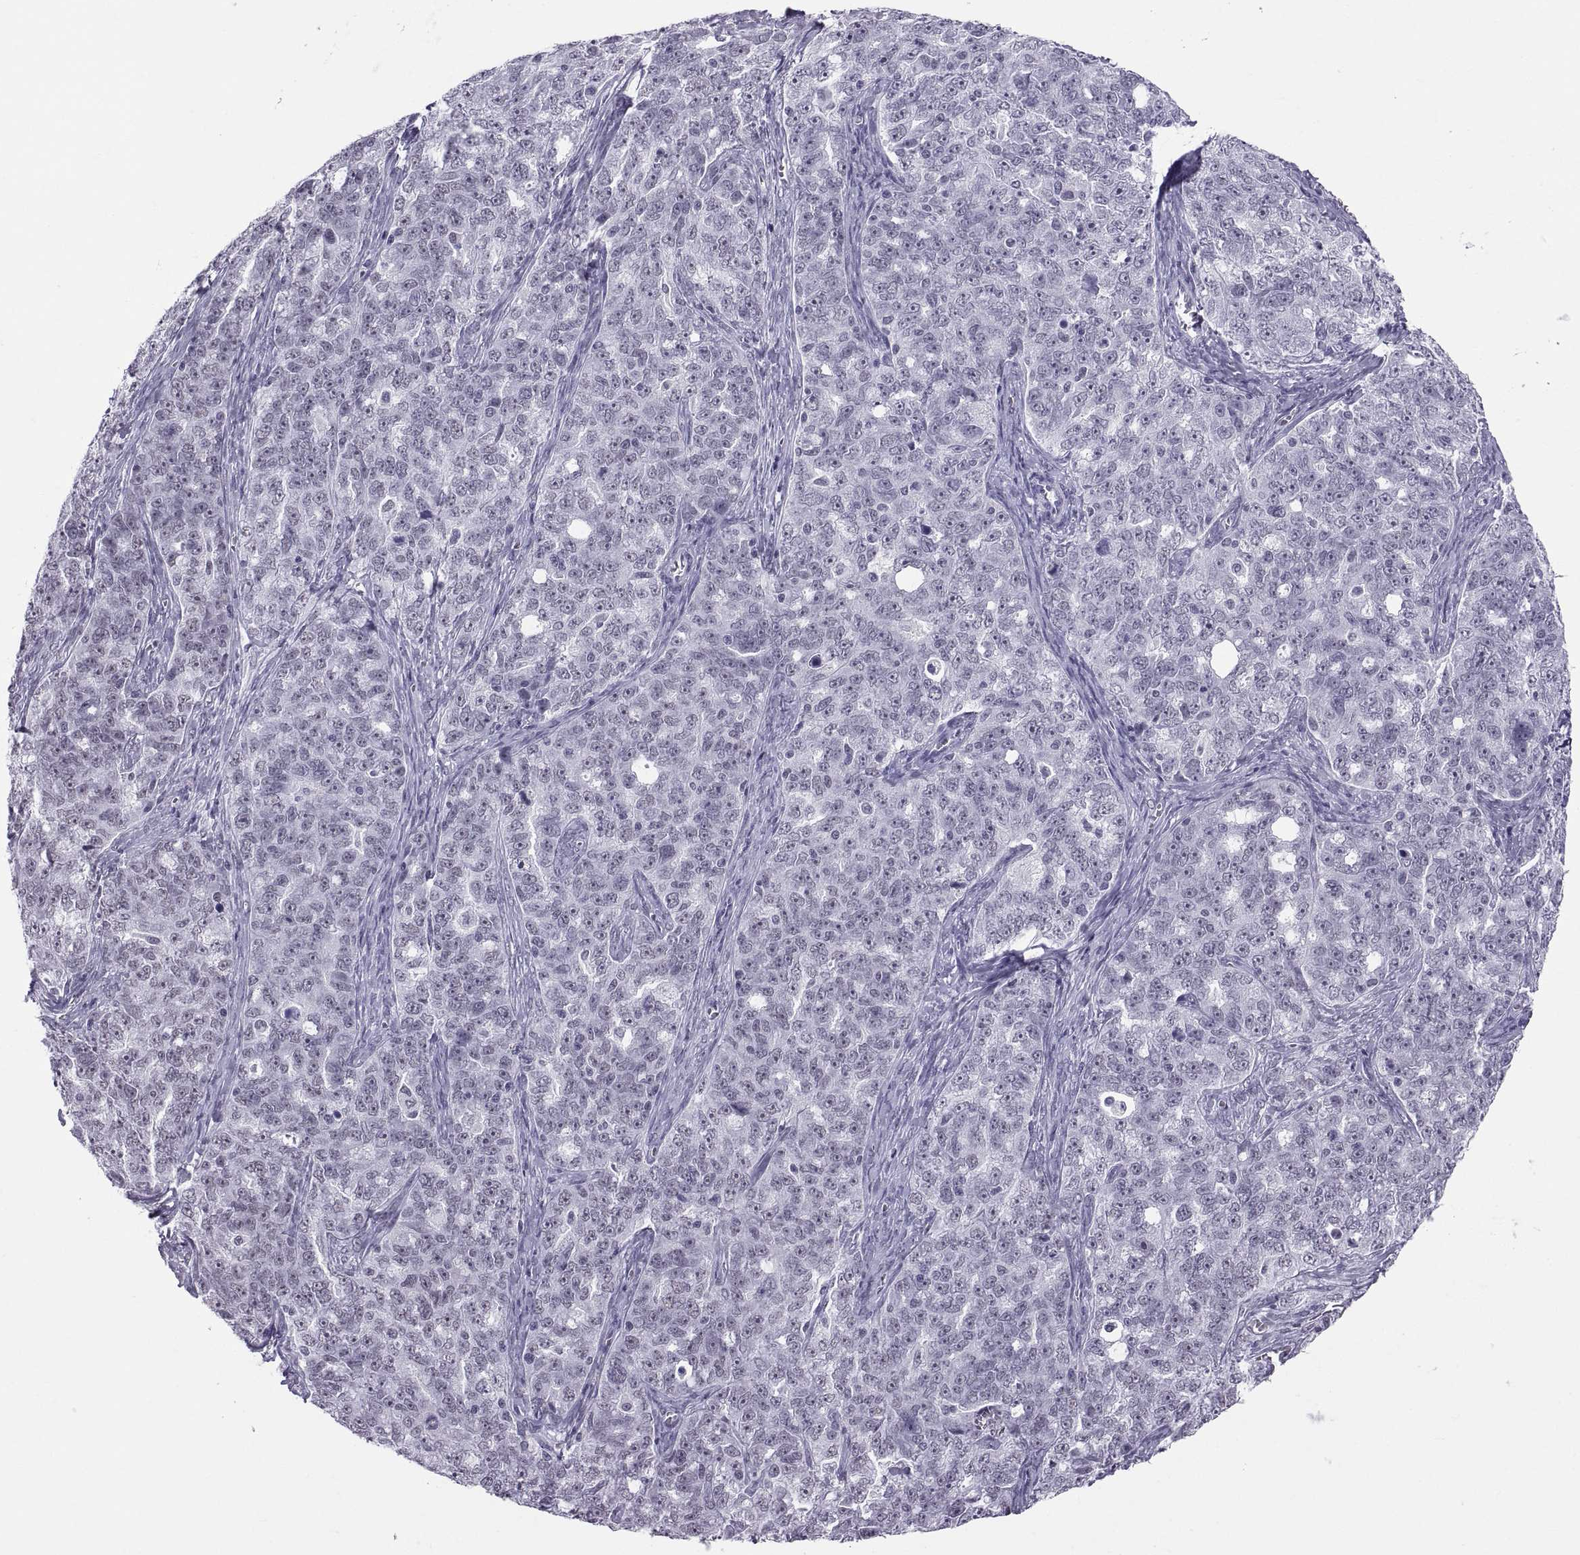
{"staining": {"intensity": "negative", "quantity": "none", "location": "none"}, "tissue": "ovarian cancer", "cell_type": "Tumor cells", "image_type": "cancer", "snomed": [{"axis": "morphology", "description": "Cystadenocarcinoma, serous, NOS"}, {"axis": "topography", "description": "Ovary"}], "caption": "Protein analysis of ovarian cancer shows no significant positivity in tumor cells.", "gene": "NEUROD6", "patient": {"sex": "female", "age": 51}}